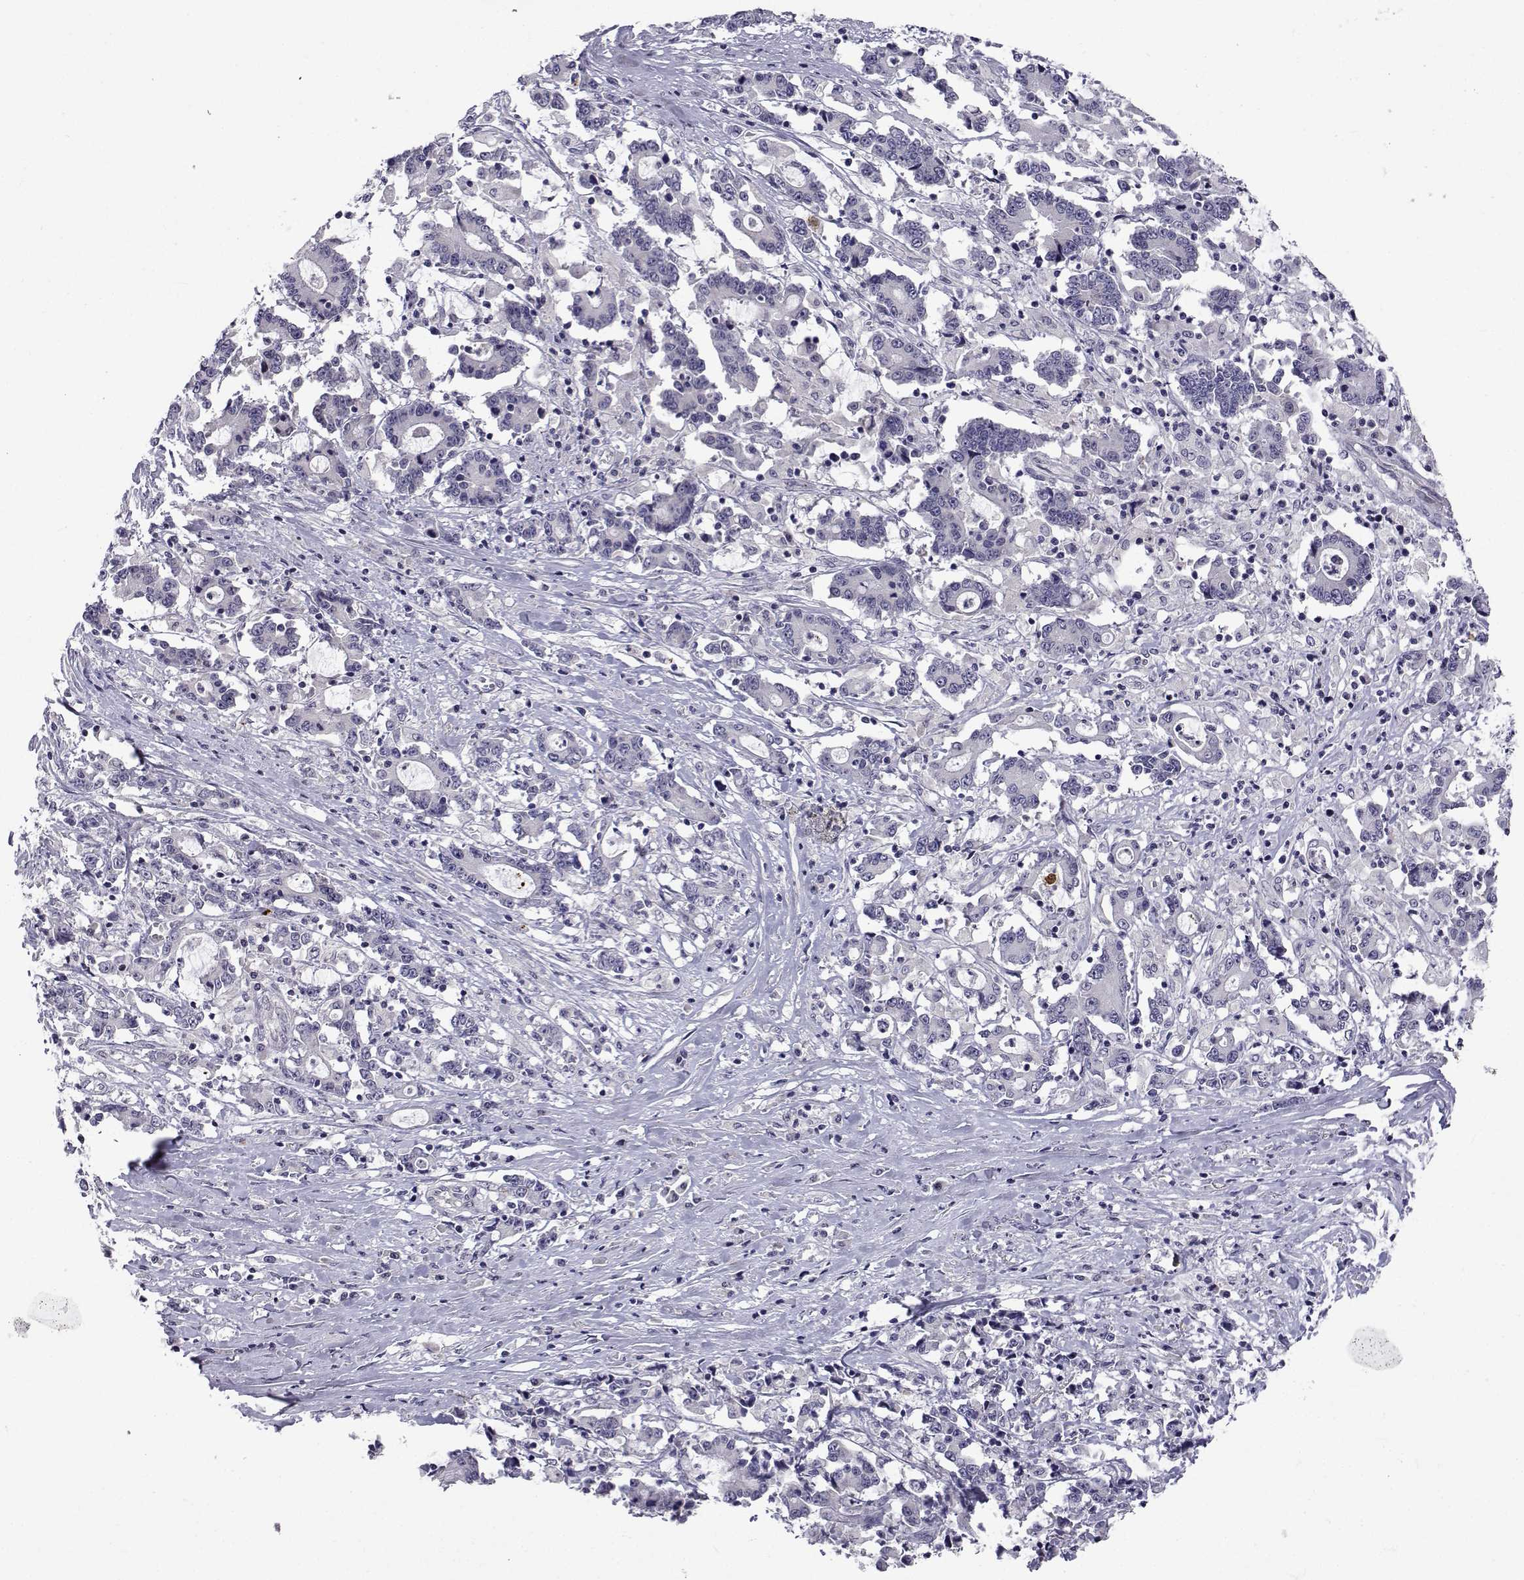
{"staining": {"intensity": "negative", "quantity": "none", "location": "none"}, "tissue": "stomach cancer", "cell_type": "Tumor cells", "image_type": "cancer", "snomed": [{"axis": "morphology", "description": "Adenocarcinoma, NOS"}, {"axis": "topography", "description": "Stomach, upper"}], "caption": "The image reveals no significant staining in tumor cells of adenocarcinoma (stomach). (DAB (3,3'-diaminobenzidine) IHC, high magnification).", "gene": "SLC6A3", "patient": {"sex": "male", "age": 68}}